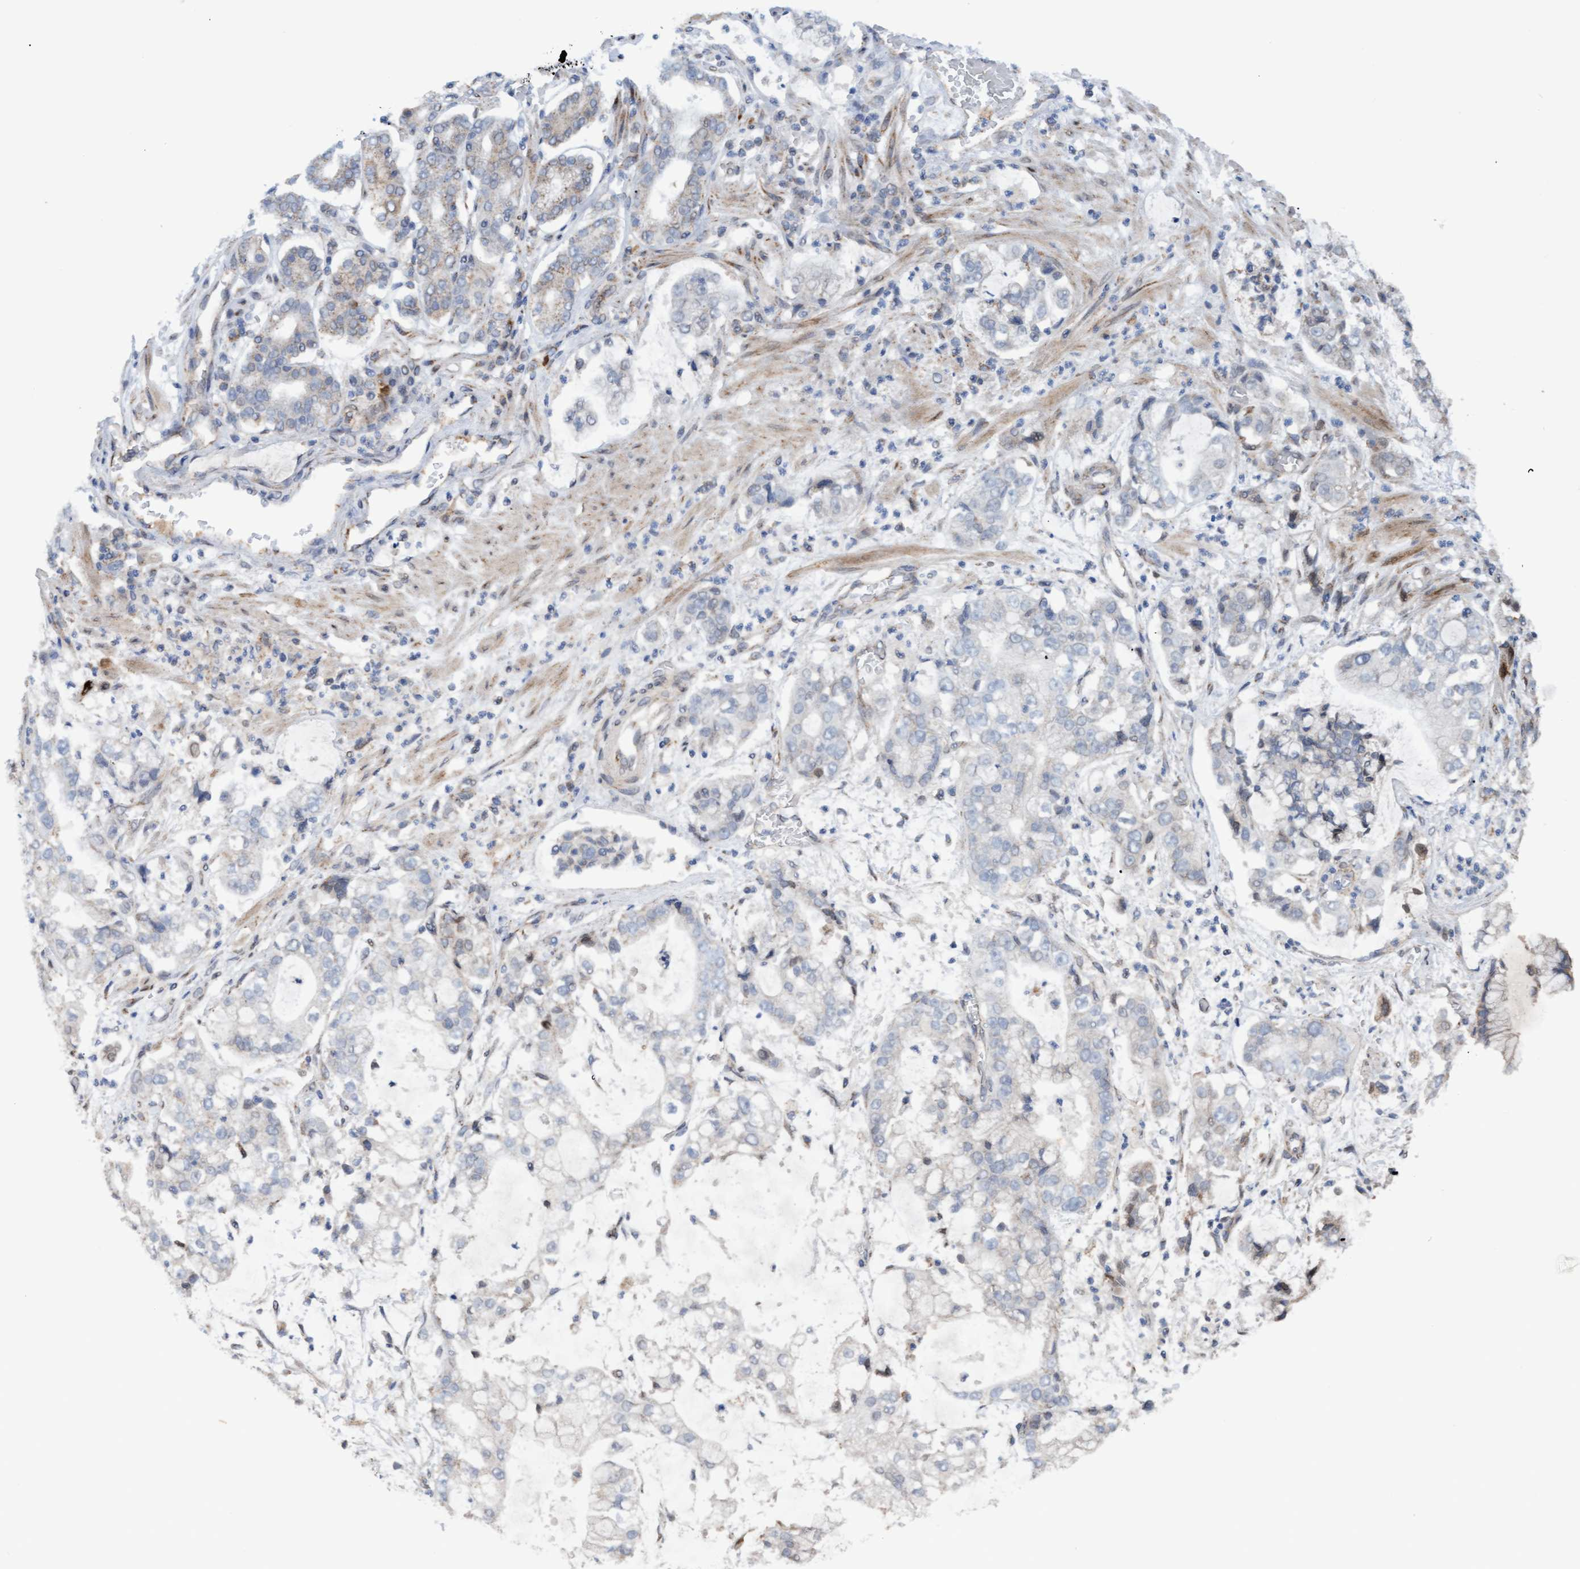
{"staining": {"intensity": "negative", "quantity": "none", "location": "none"}, "tissue": "stomach cancer", "cell_type": "Tumor cells", "image_type": "cancer", "snomed": [{"axis": "morphology", "description": "Adenocarcinoma, NOS"}, {"axis": "topography", "description": "Stomach"}], "caption": "An IHC histopathology image of stomach adenocarcinoma is shown. There is no staining in tumor cells of stomach adenocarcinoma.", "gene": "MGLL", "patient": {"sex": "male", "age": 76}}